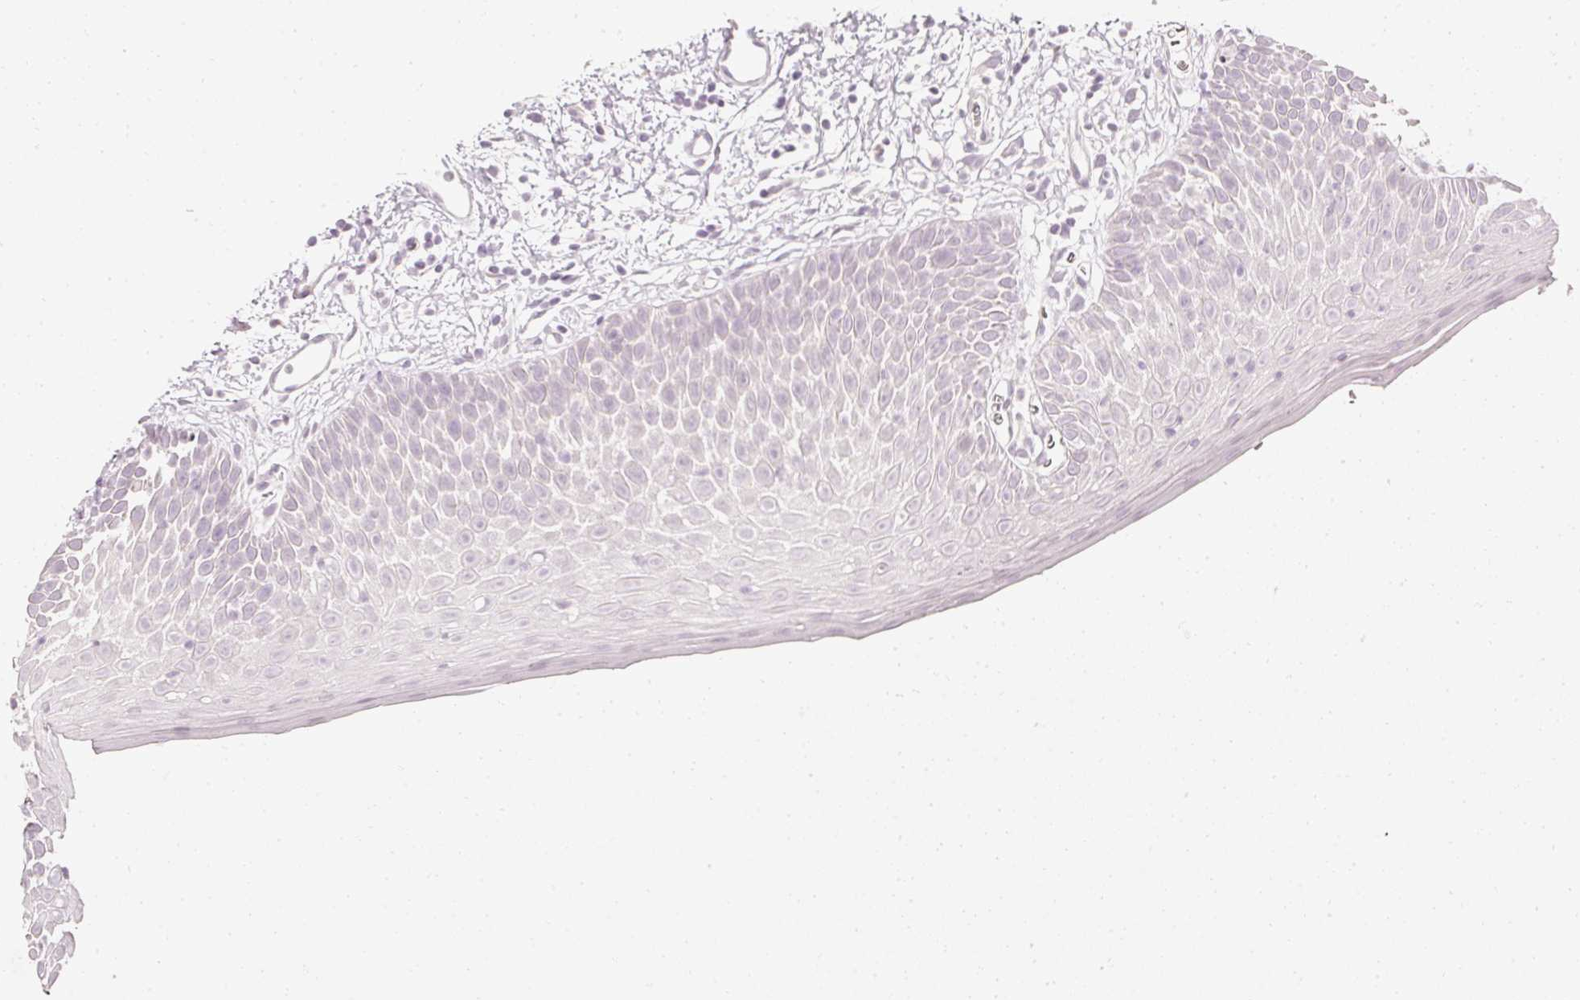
{"staining": {"intensity": "negative", "quantity": "none", "location": "none"}, "tissue": "oral mucosa", "cell_type": "Squamous epithelial cells", "image_type": "normal", "snomed": [{"axis": "morphology", "description": "Normal tissue, NOS"}, {"axis": "morphology", "description": "Squamous cell carcinoma, NOS"}, {"axis": "topography", "description": "Oral tissue"}, {"axis": "topography", "description": "Tounge, NOS"}, {"axis": "topography", "description": "Head-Neck"}], "caption": "High power microscopy image of an immunohistochemistry histopathology image of normal oral mucosa, revealing no significant expression in squamous epithelial cells.", "gene": "ELAVL3", "patient": {"sex": "male", "age": 76}}